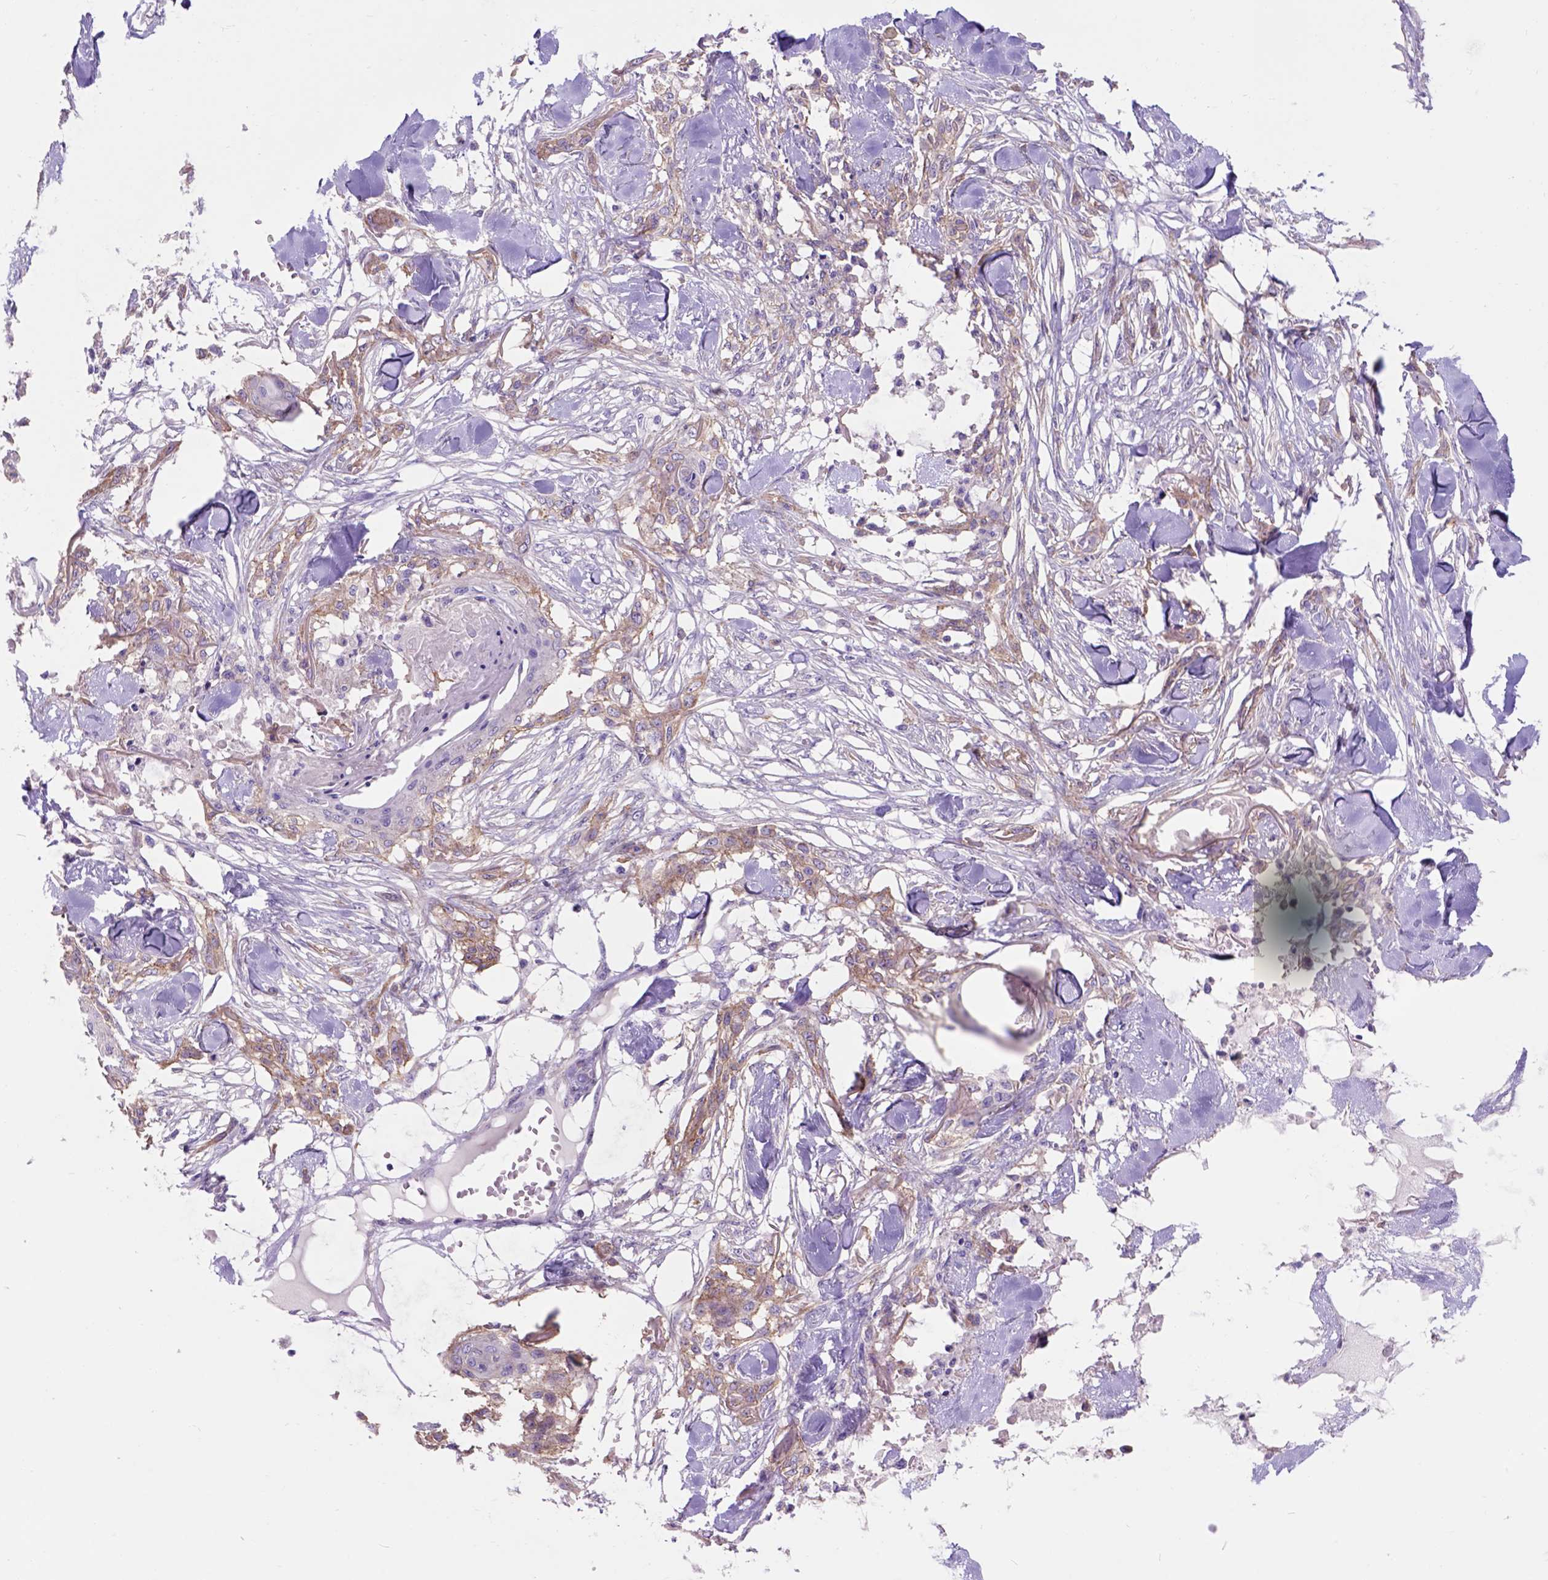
{"staining": {"intensity": "weak", "quantity": ">75%", "location": "cytoplasmic/membranous"}, "tissue": "skin cancer", "cell_type": "Tumor cells", "image_type": "cancer", "snomed": [{"axis": "morphology", "description": "Squamous cell carcinoma, NOS"}, {"axis": "topography", "description": "Skin"}], "caption": "Skin squamous cell carcinoma stained with a brown dye exhibits weak cytoplasmic/membranous positive positivity in approximately >75% of tumor cells.", "gene": "EGFR", "patient": {"sex": "female", "age": 59}}